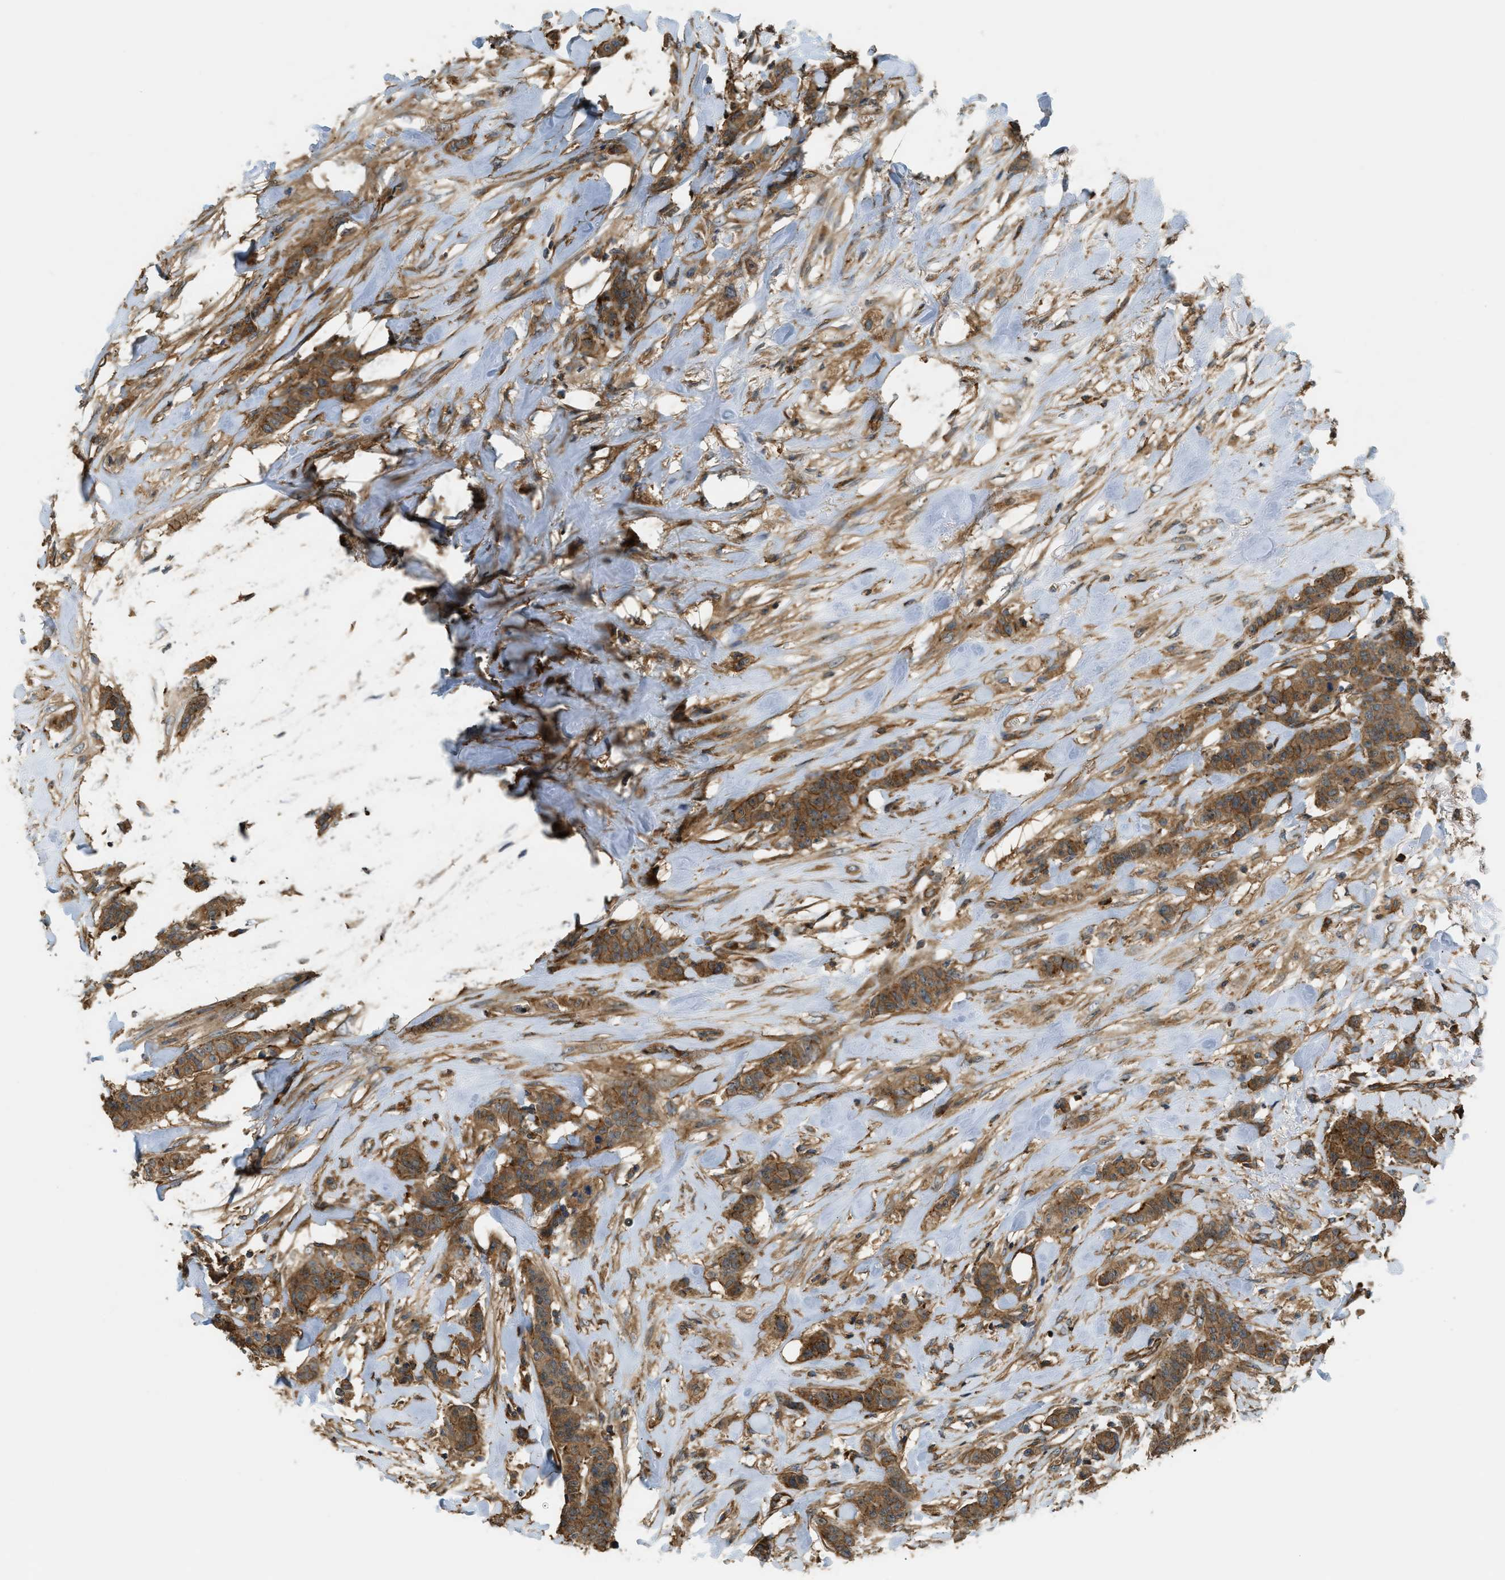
{"staining": {"intensity": "moderate", "quantity": ">75%", "location": "cytoplasmic/membranous"}, "tissue": "breast cancer", "cell_type": "Tumor cells", "image_type": "cancer", "snomed": [{"axis": "morphology", "description": "Normal tissue, NOS"}, {"axis": "morphology", "description": "Duct carcinoma"}, {"axis": "topography", "description": "Breast"}], "caption": "IHC image of human invasive ductal carcinoma (breast) stained for a protein (brown), which demonstrates medium levels of moderate cytoplasmic/membranous positivity in approximately >75% of tumor cells.", "gene": "BAG4", "patient": {"sex": "female", "age": 40}}